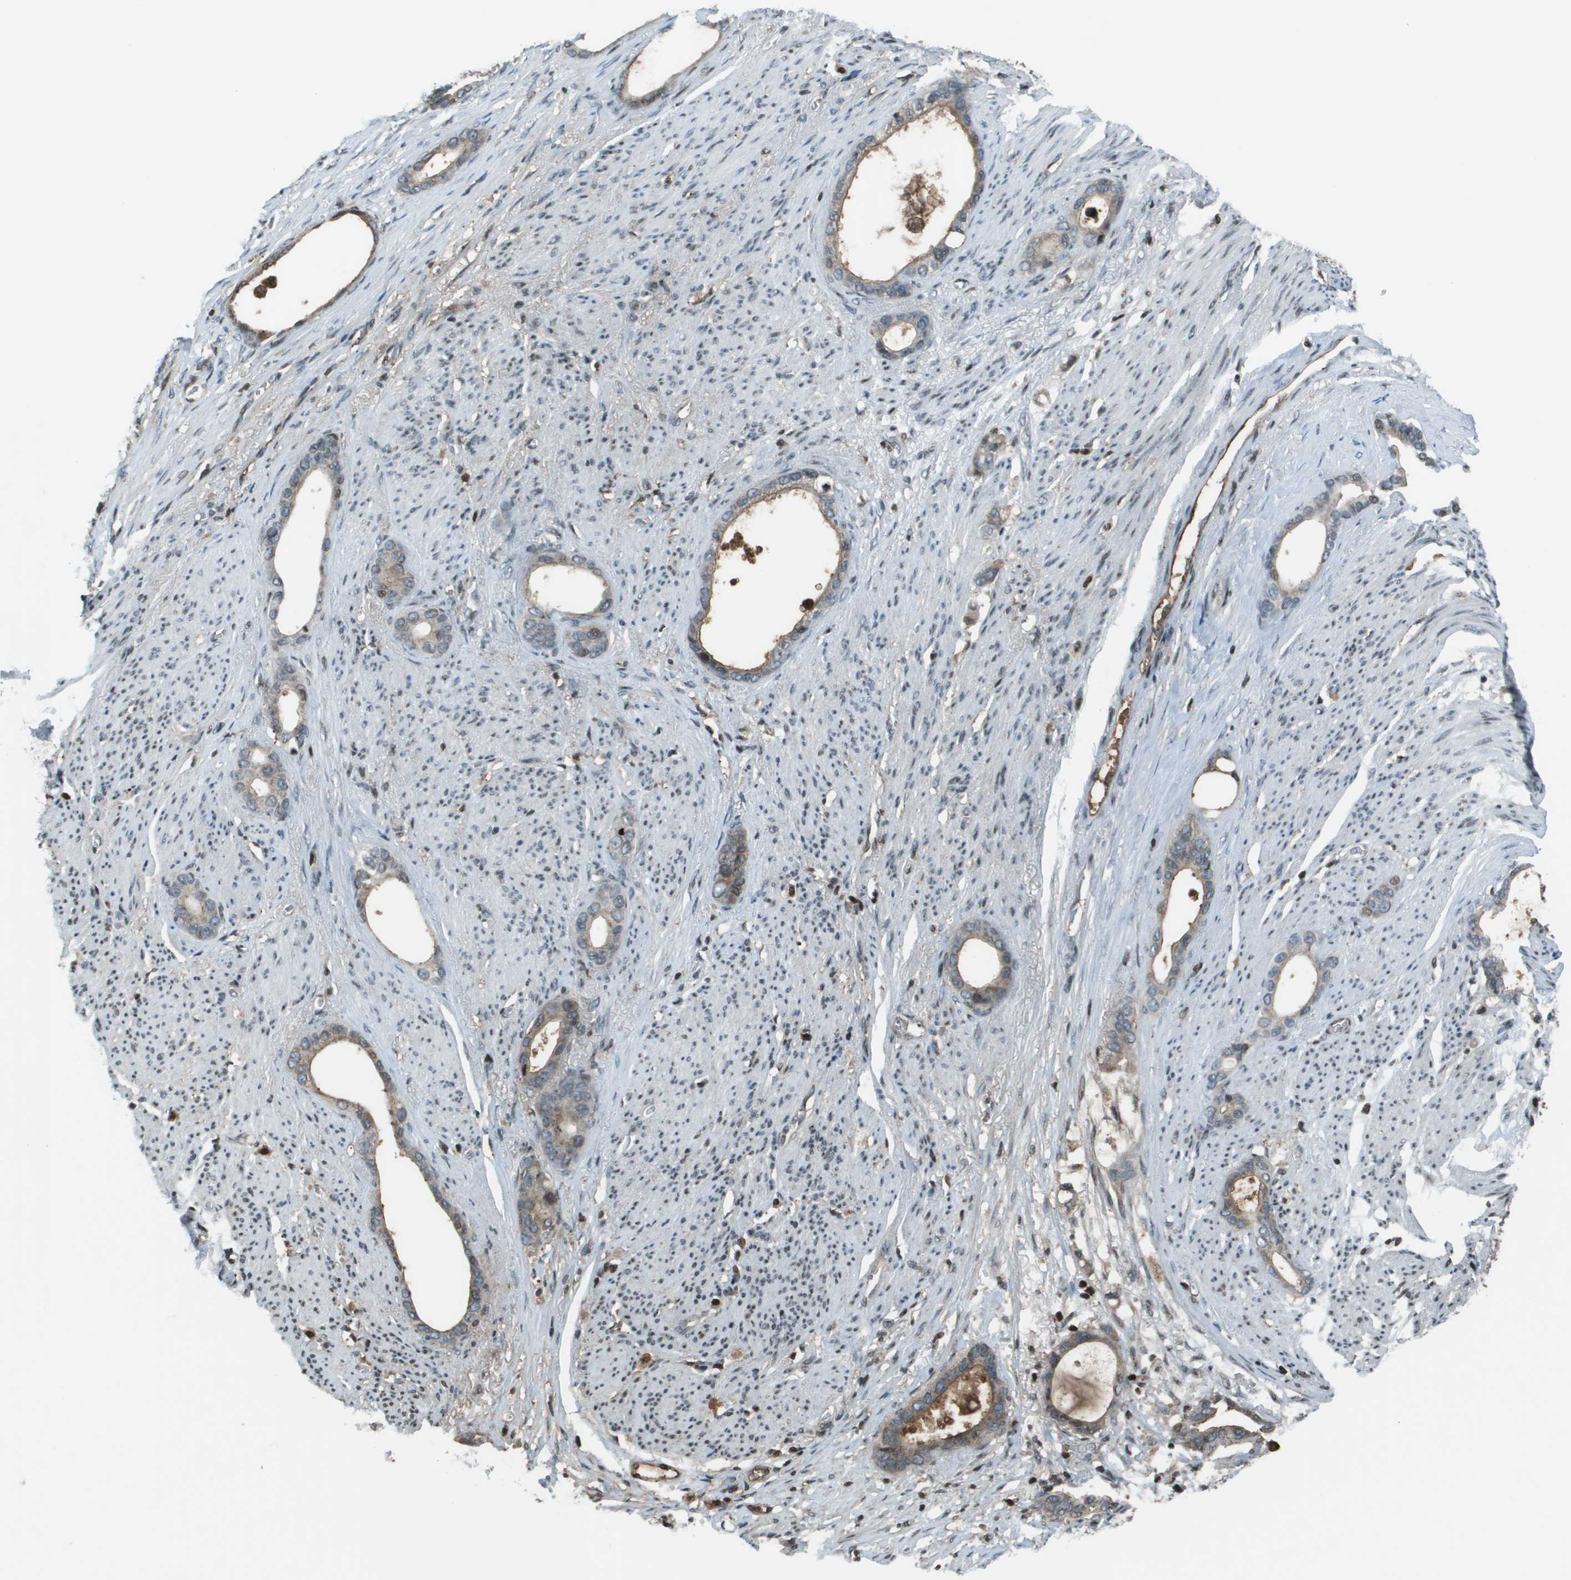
{"staining": {"intensity": "weak", "quantity": "<25%", "location": "cytoplasmic/membranous,nuclear"}, "tissue": "stomach cancer", "cell_type": "Tumor cells", "image_type": "cancer", "snomed": [{"axis": "morphology", "description": "Adenocarcinoma, NOS"}, {"axis": "topography", "description": "Stomach"}], "caption": "High power microscopy photomicrograph of an immunohistochemistry (IHC) micrograph of adenocarcinoma (stomach), revealing no significant staining in tumor cells. (Immunohistochemistry (ihc), brightfield microscopy, high magnification).", "gene": "CXCL12", "patient": {"sex": "female", "age": 75}}